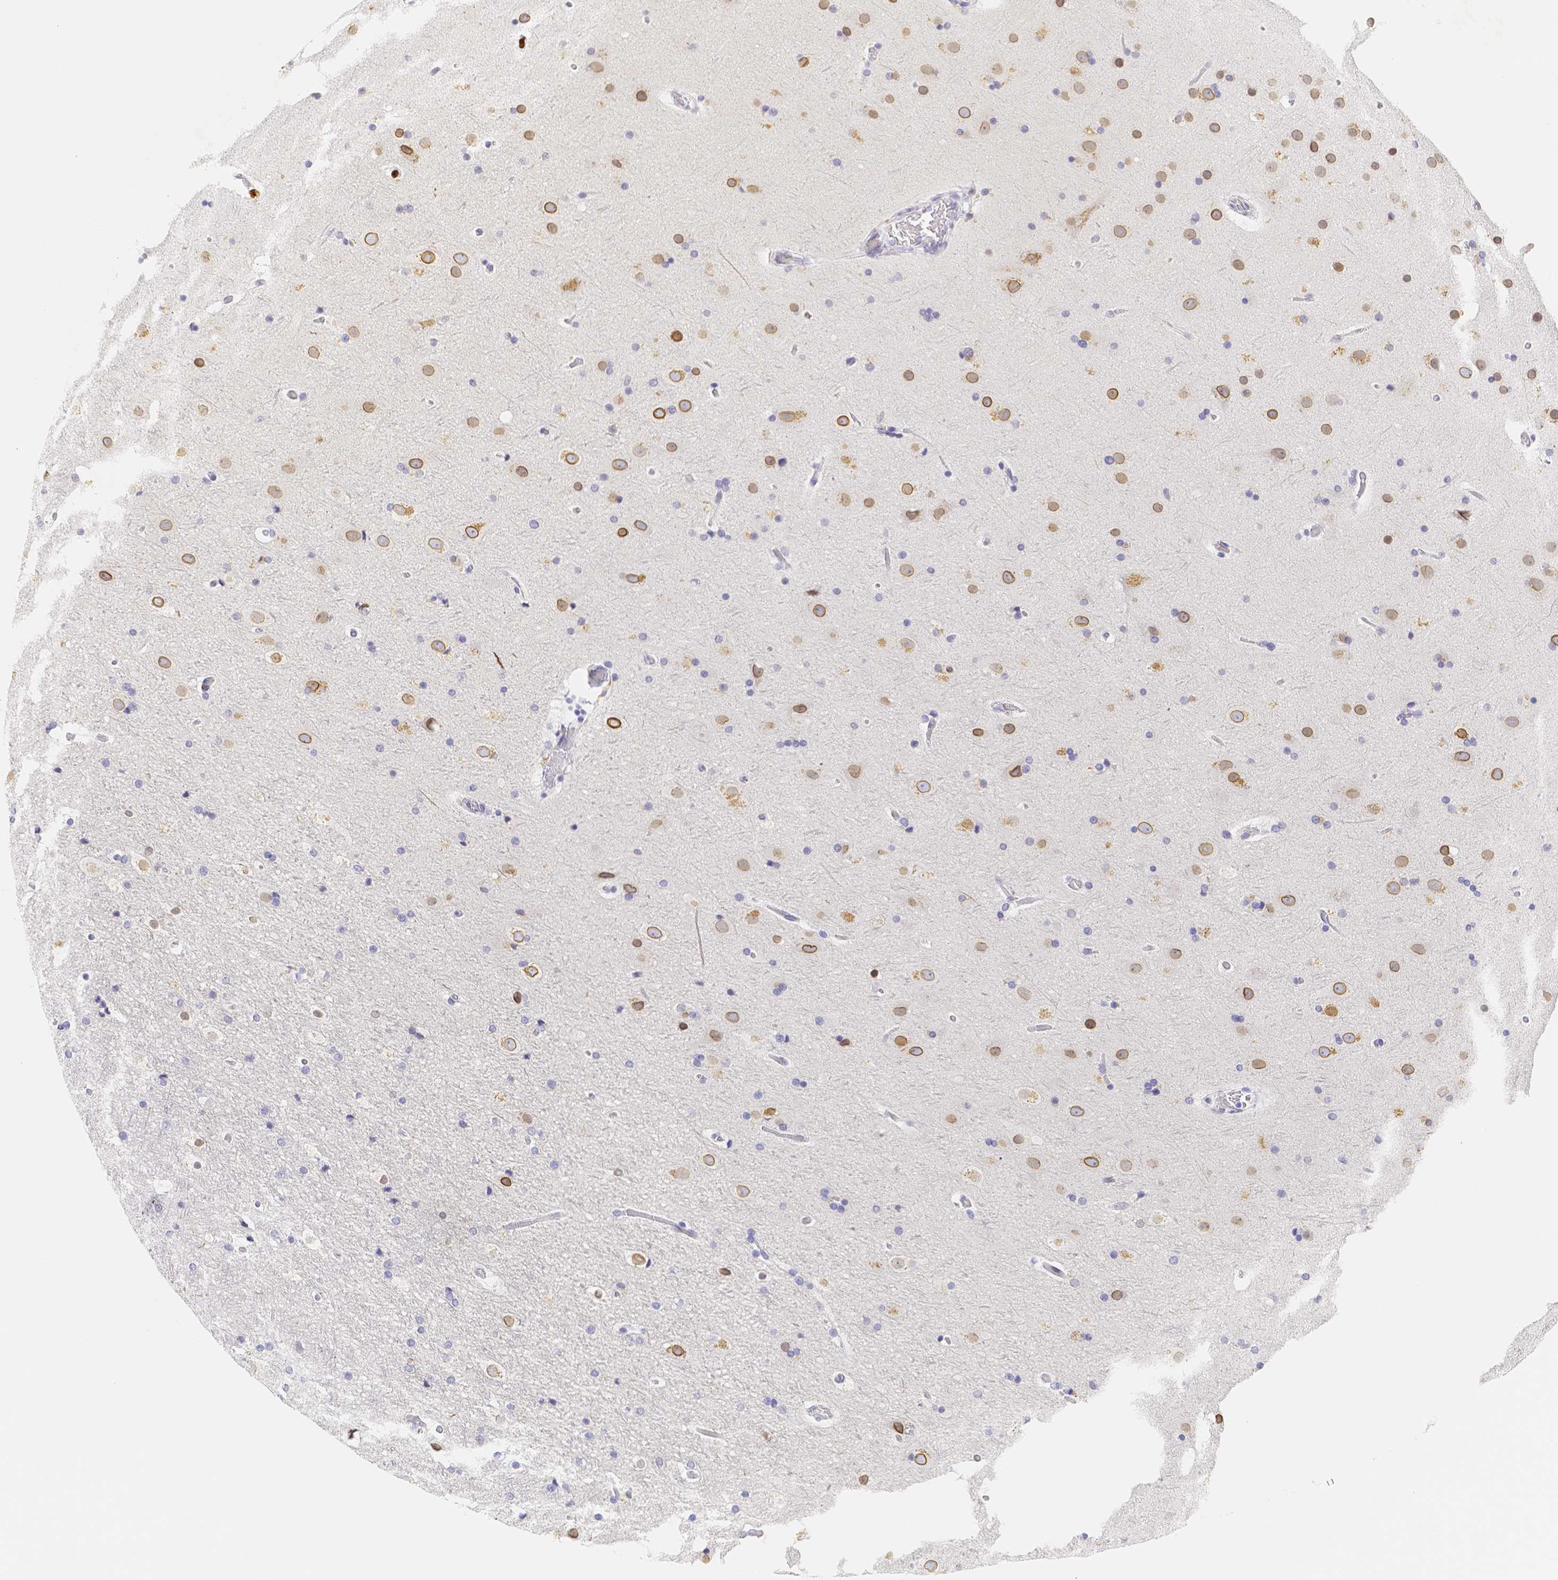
{"staining": {"intensity": "negative", "quantity": "none", "location": "none"}, "tissue": "cerebral cortex", "cell_type": "Endothelial cells", "image_type": "normal", "snomed": [{"axis": "morphology", "description": "Normal tissue, NOS"}, {"axis": "topography", "description": "Cerebral cortex"}], "caption": "A photomicrograph of cerebral cortex stained for a protein exhibits no brown staining in endothelial cells. Nuclei are stained in blue.", "gene": "PADI4", "patient": {"sex": "male", "age": 57}}